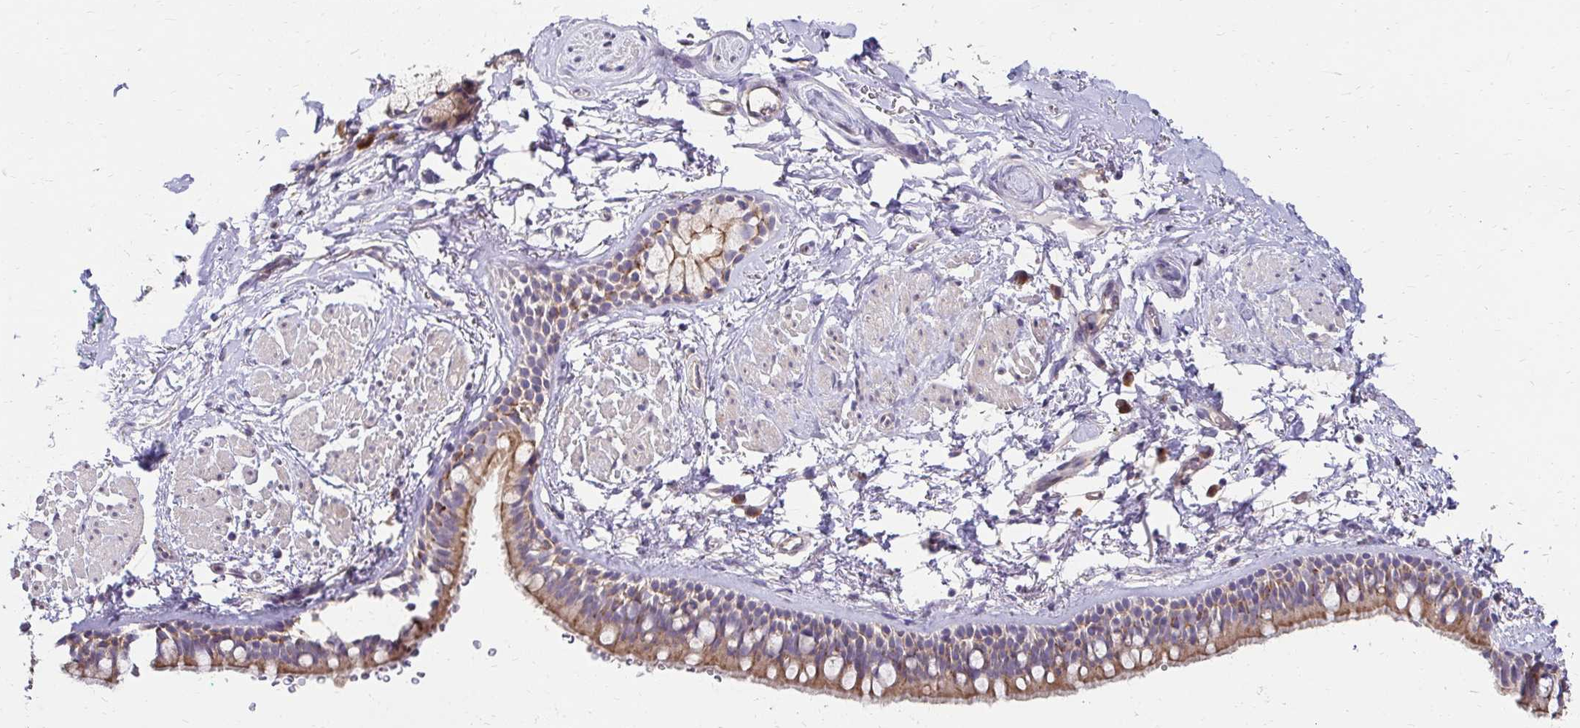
{"staining": {"intensity": "moderate", "quantity": ">75%", "location": "cytoplasmic/membranous"}, "tissue": "bronchus", "cell_type": "Respiratory epithelial cells", "image_type": "normal", "snomed": [{"axis": "morphology", "description": "Normal tissue, NOS"}, {"axis": "topography", "description": "Lymph node"}, {"axis": "topography", "description": "Cartilage tissue"}, {"axis": "topography", "description": "Bronchus"}], "caption": "Unremarkable bronchus exhibits moderate cytoplasmic/membranous expression in about >75% of respiratory epithelial cells, visualized by immunohistochemistry. The protein of interest is stained brown, and the nuclei are stained in blue (DAB IHC with brightfield microscopy, high magnification).", "gene": "PRIMA1", "patient": {"sex": "female", "age": 70}}